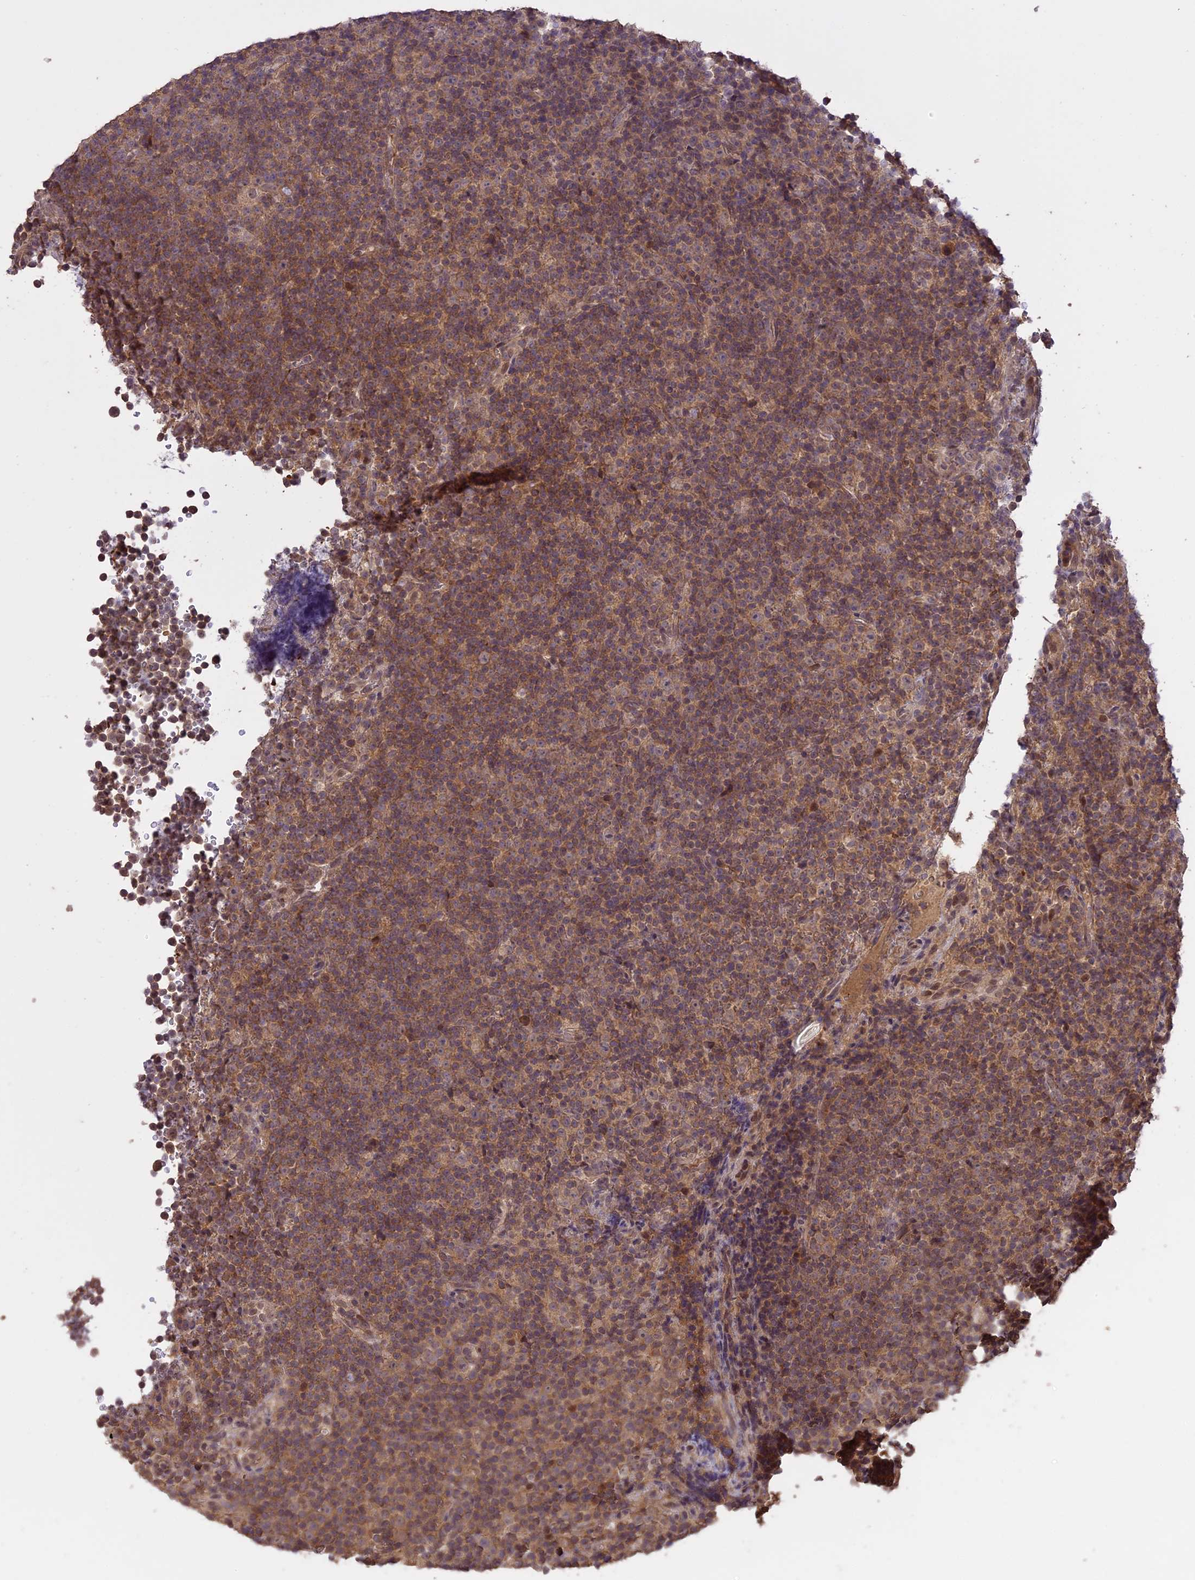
{"staining": {"intensity": "weak", "quantity": "25%-75%", "location": "cytoplasmic/membranous"}, "tissue": "lymphoma", "cell_type": "Tumor cells", "image_type": "cancer", "snomed": [{"axis": "morphology", "description": "Malignant lymphoma, non-Hodgkin's type, Low grade"}, {"axis": "topography", "description": "Lymph node"}], "caption": "Protein expression by immunohistochemistry (IHC) shows weak cytoplasmic/membranous staining in about 25%-75% of tumor cells in low-grade malignant lymphoma, non-Hodgkin's type. (DAB (3,3'-diaminobenzidine) IHC, brown staining for protein, blue staining for nuclei).", "gene": "TIGD7", "patient": {"sex": "female", "age": 67}}